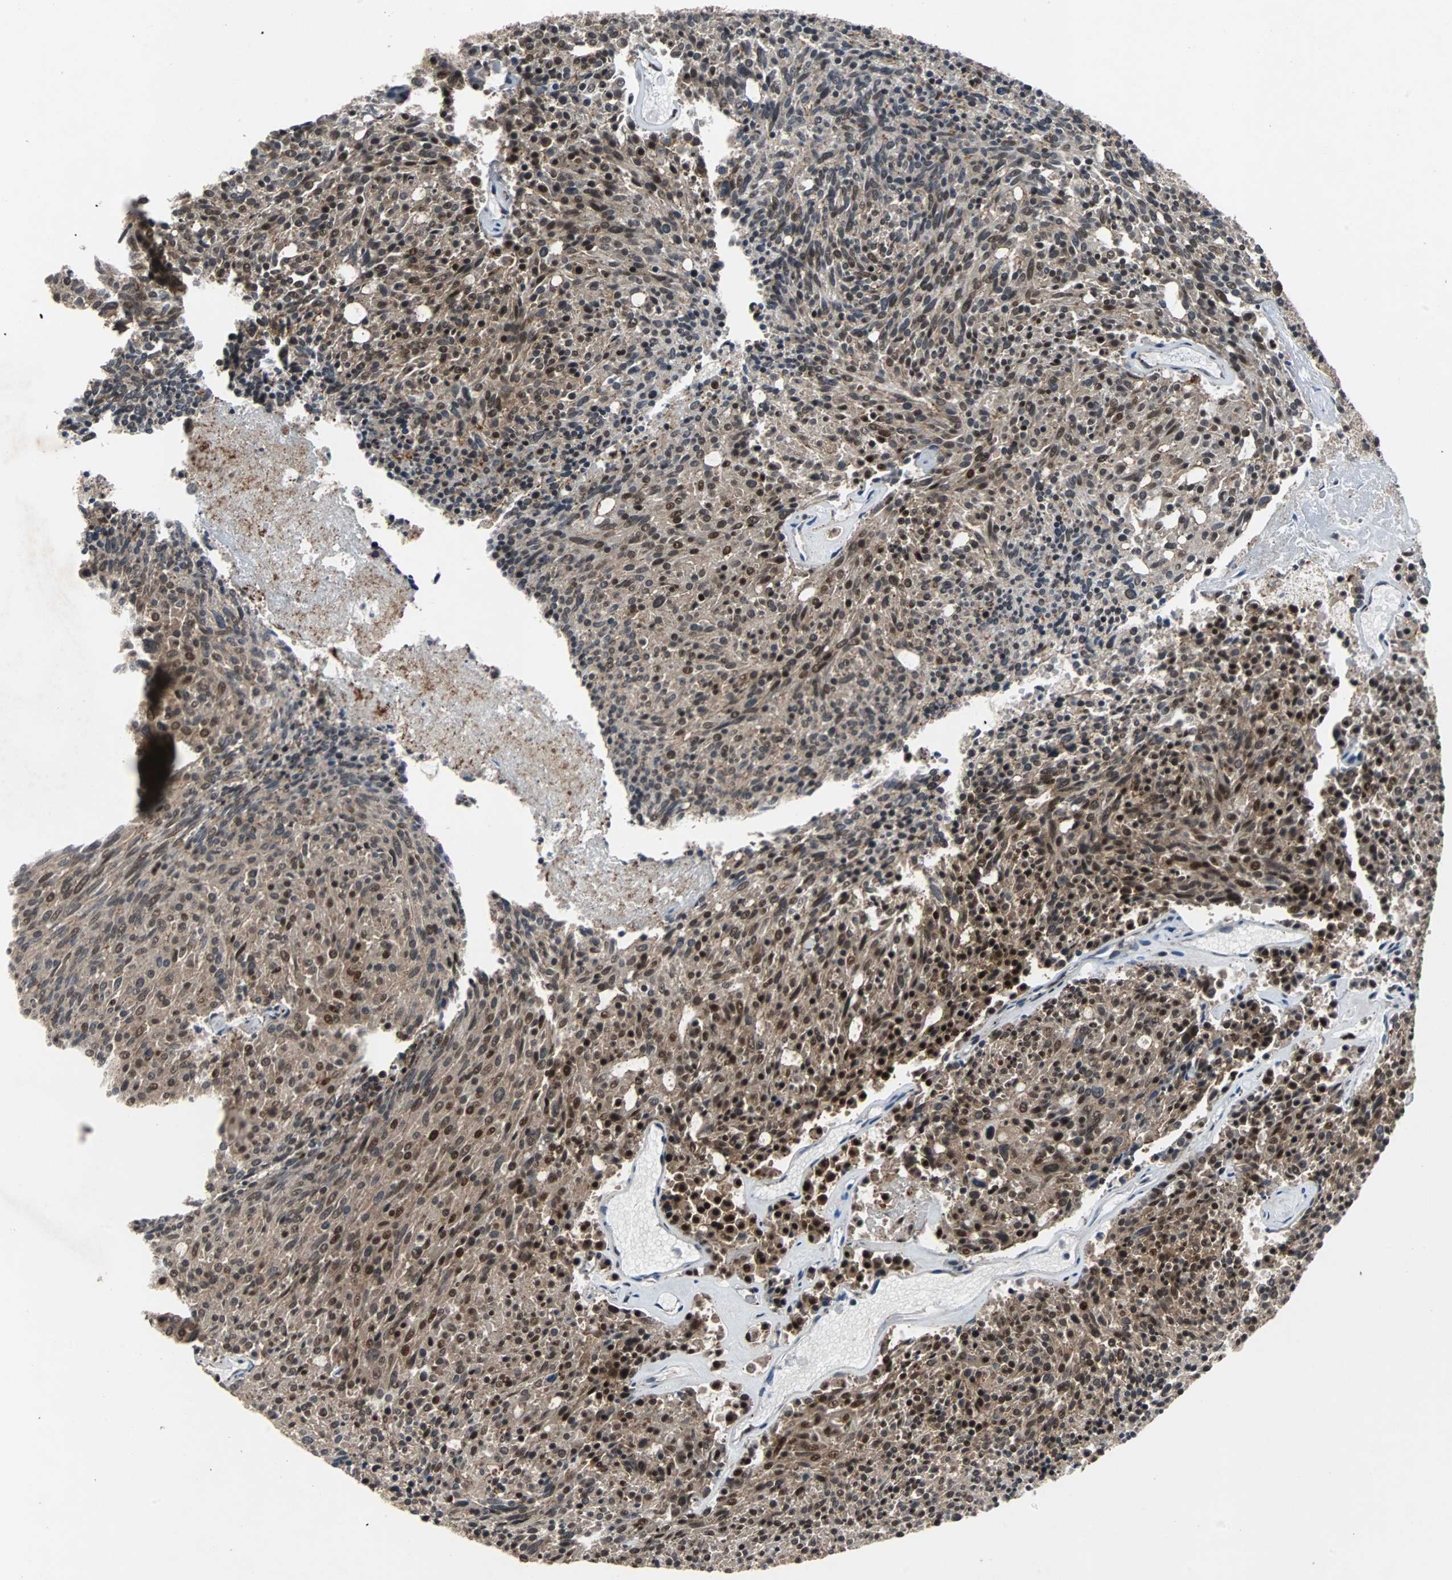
{"staining": {"intensity": "moderate", "quantity": ">75%", "location": "cytoplasmic/membranous"}, "tissue": "carcinoid", "cell_type": "Tumor cells", "image_type": "cancer", "snomed": [{"axis": "morphology", "description": "Carcinoid, malignant, NOS"}, {"axis": "topography", "description": "Pancreas"}], "caption": "IHC (DAB) staining of human carcinoid (malignant) demonstrates moderate cytoplasmic/membranous protein positivity in approximately >75% of tumor cells.", "gene": "LSR", "patient": {"sex": "female", "age": 54}}